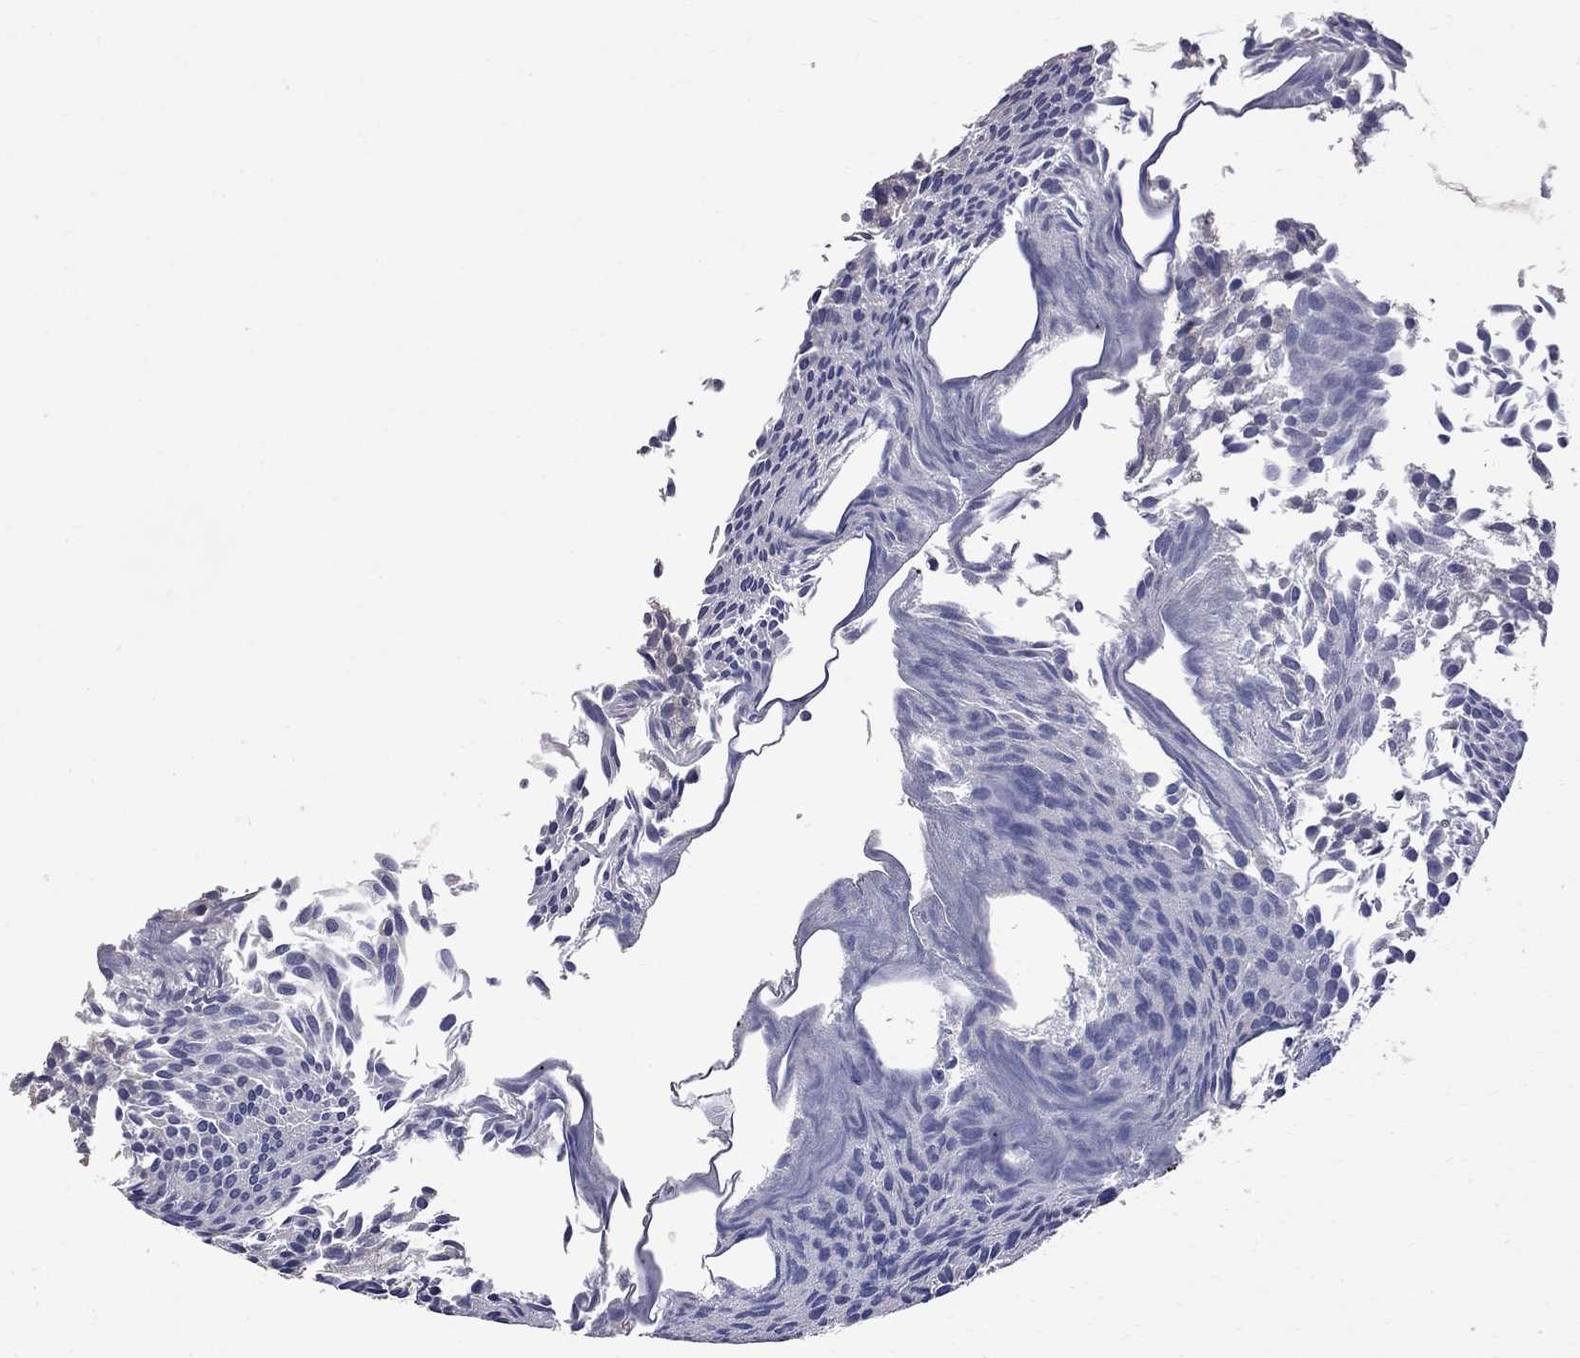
{"staining": {"intensity": "negative", "quantity": "none", "location": "none"}, "tissue": "urothelial cancer", "cell_type": "Tumor cells", "image_type": "cancer", "snomed": [{"axis": "morphology", "description": "Urothelial carcinoma, Low grade"}, {"axis": "topography", "description": "Urinary bladder"}], "caption": "Tumor cells show no significant protein positivity in urothelial cancer. The staining was performed using DAB to visualize the protein expression in brown, while the nuclei were stained in blue with hematoxylin (Magnification: 20x).", "gene": "CKAP2", "patient": {"sex": "male", "age": 63}}